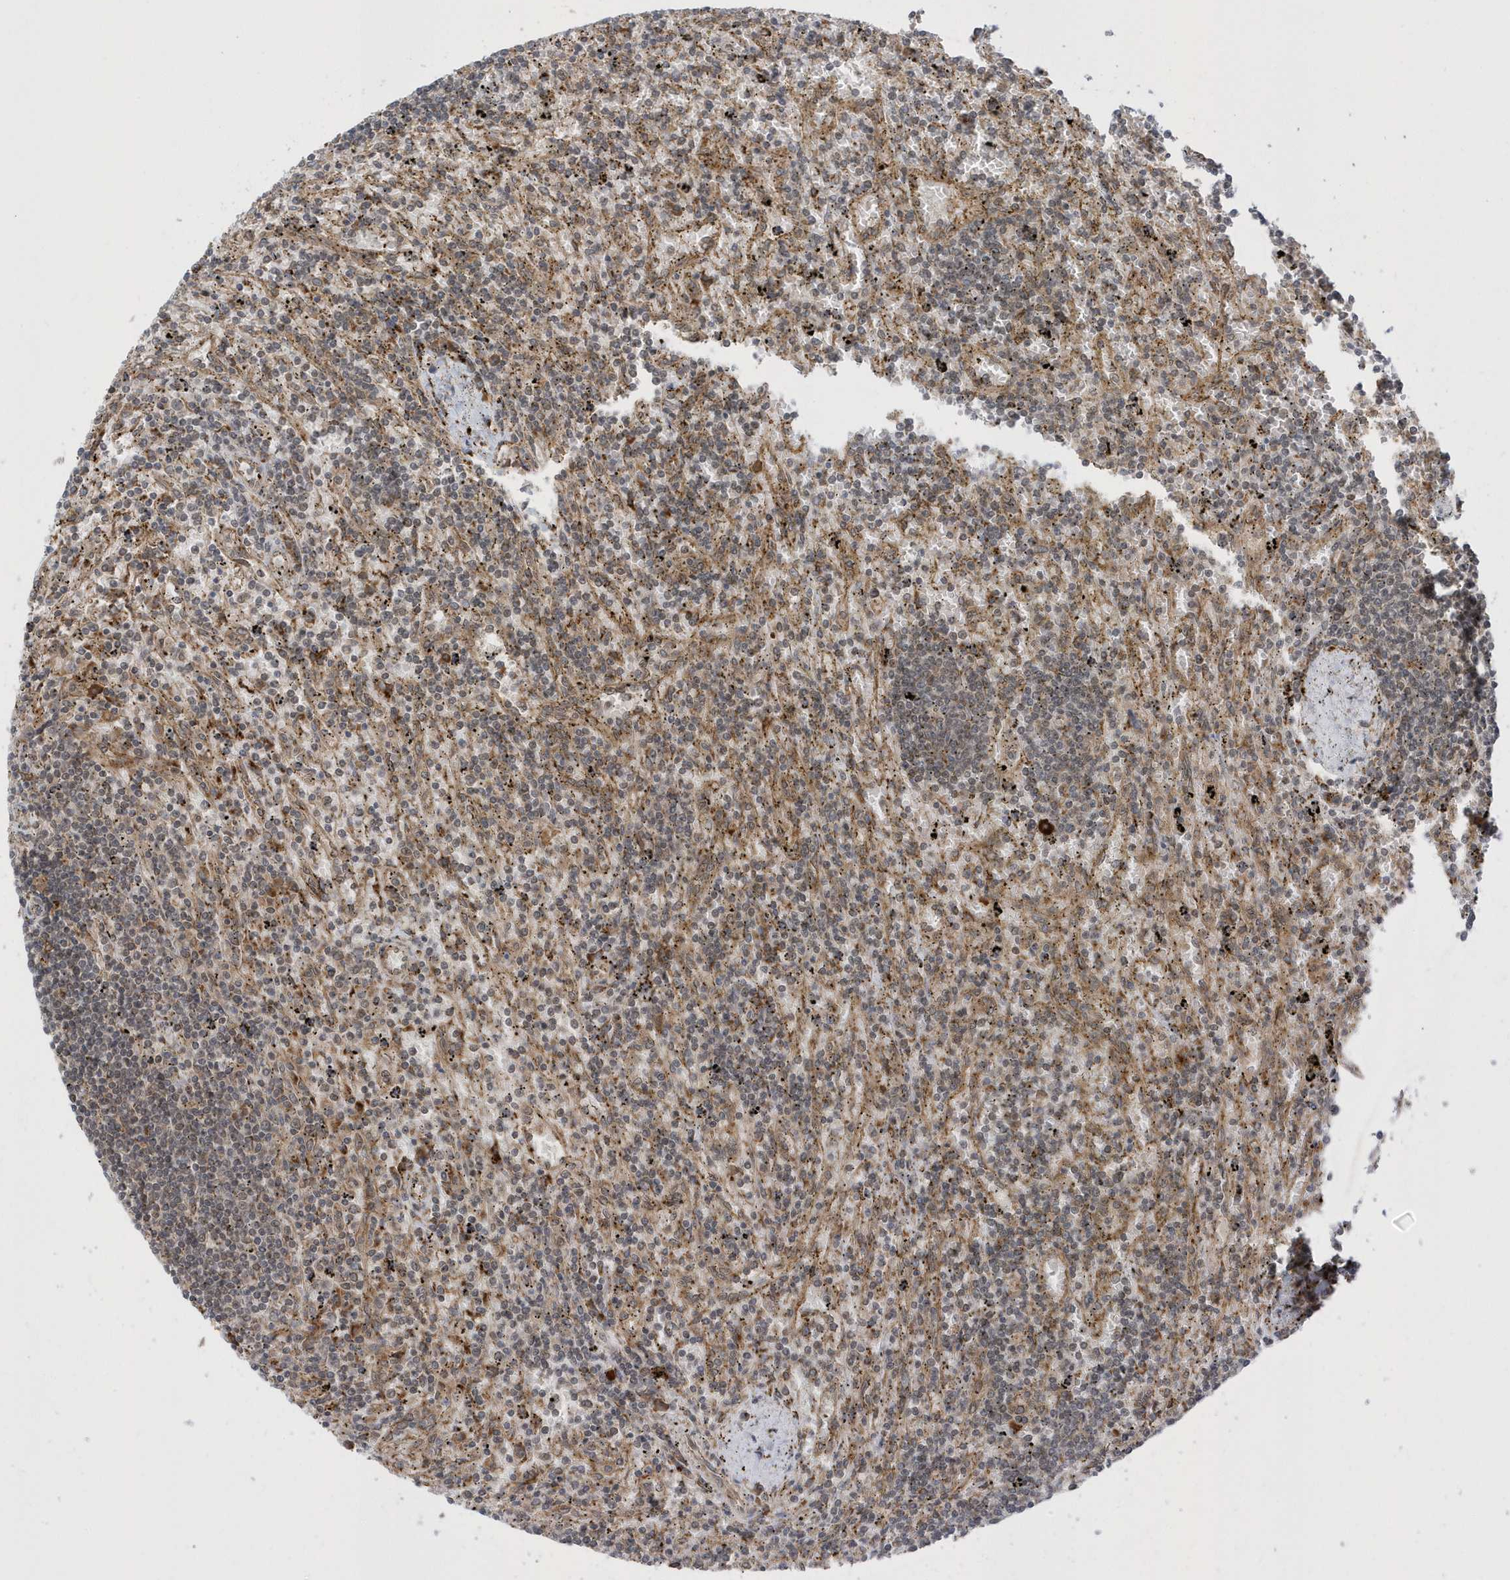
{"staining": {"intensity": "weak", "quantity": "25%-75%", "location": "cytoplasmic/membranous"}, "tissue": "lymphoma", "cell_type": "Tumor cells", "image_type": "cancer", "snomed": [{"axis": "morphology", "description": "Malignant lymphoma, non-Hodgkin's type, Low grade"}, {"axis": "topography", "description": "Spleen"}], "caption": "Protein staining reveals weak cytoplasmic/membranous expression in about 25%-75% of tumor cells in lymphoma. (DAB = brown stain, brightfield microscopy at high magnification).", "gene": "METTL21A", "patient": {"sex": "male", "age": 76}}